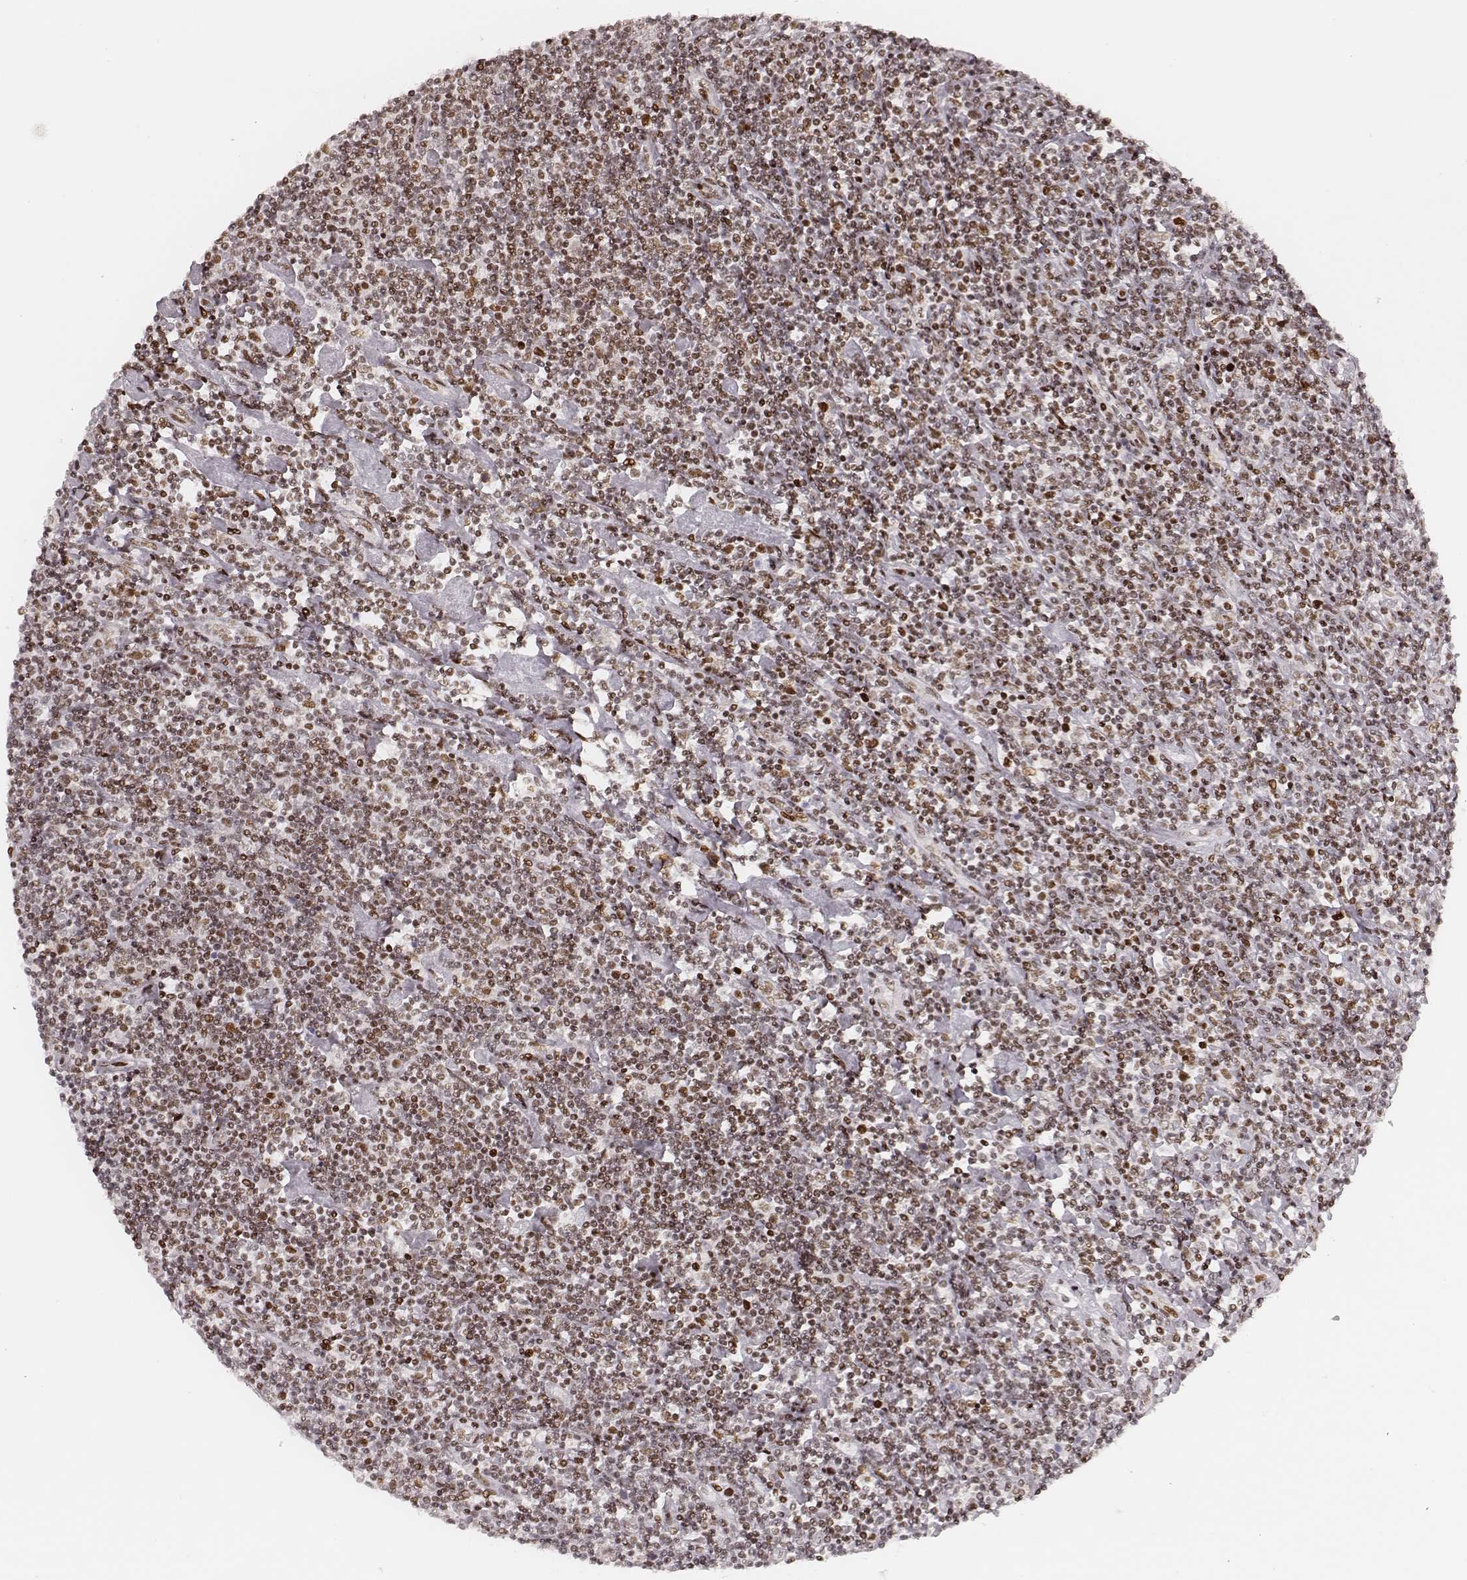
{"staining": {"intensity": "moderate", "quantity": ">75%", "location": "nuclear"}, "tissue": "lymphoma", "cell_type": "Tumor cells", "image_type": "cancer", "snomed": [{"axis": "morphology", "description": "Hodgkin's disease, NOS"}, {"axis": "topography", "description": "Lymph node"}], "caption": "Protein staining exhibits moderate nuclear expression in about >75% of tumor cells in Hodgkin's disease.", "gene": "HNRNPC", "patient": {"sex": "male", "age": 40}}